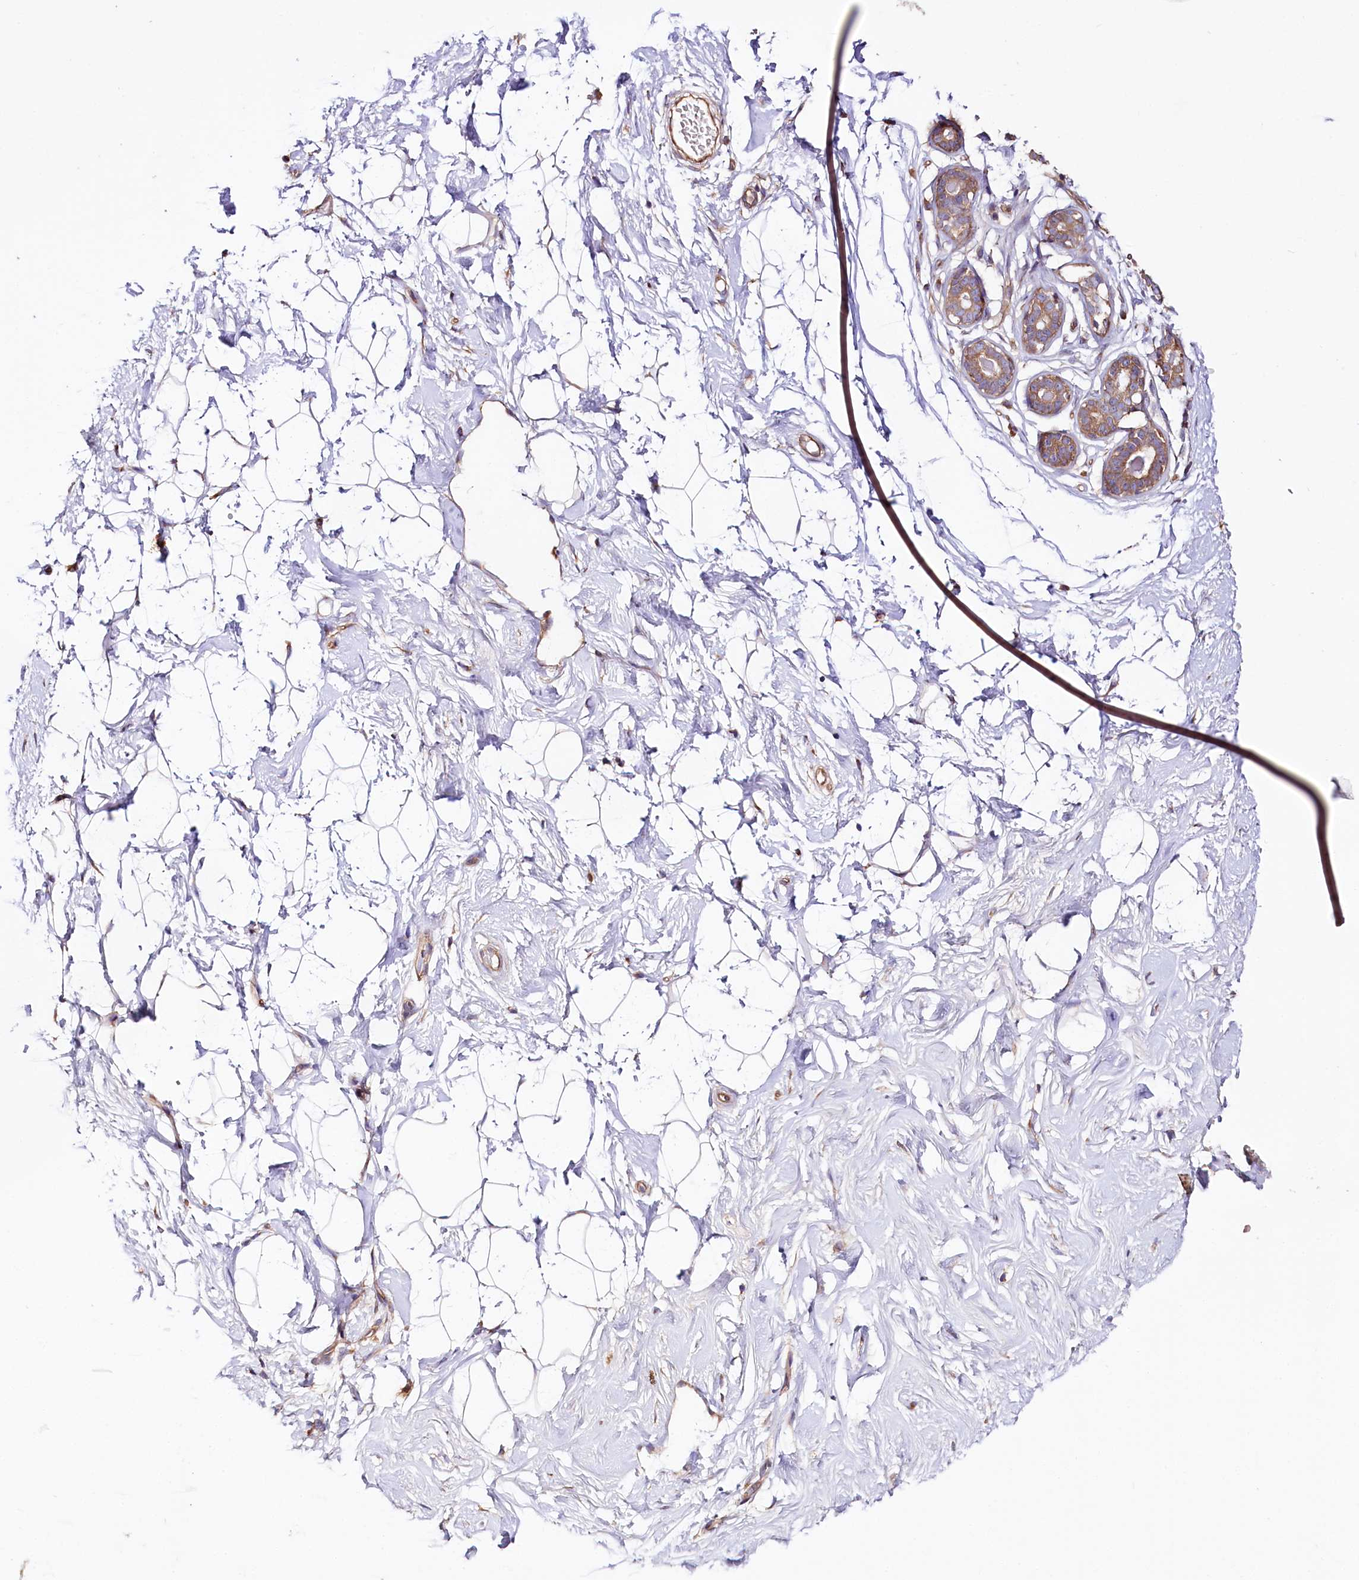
{"staining": {"intensity": "negative", "quantity": "none", "location": "none"}, "tissue": "breast", "cell_type": "Adipocytes", "image_type": "normal", "snomed": [{"axis": "morphology", "description": "Normal tissue, NOS"}, {"axis": "morphology", "description": "Adenoma, NOS"}, {"axis": "topography", "description": "Breast"}], "caption": "Histopathology image shows no significant protein positivity in adipocytes of normal breast. The staining was performed using DAB (3,3'-diaminobenzidine) to visualize the protein expression in brown, while the nuclei were stained in blue with hematoxylin (Magnification: 20x).", "gene": "CEP295", "patient": {"sex": "female", "age": 23}}